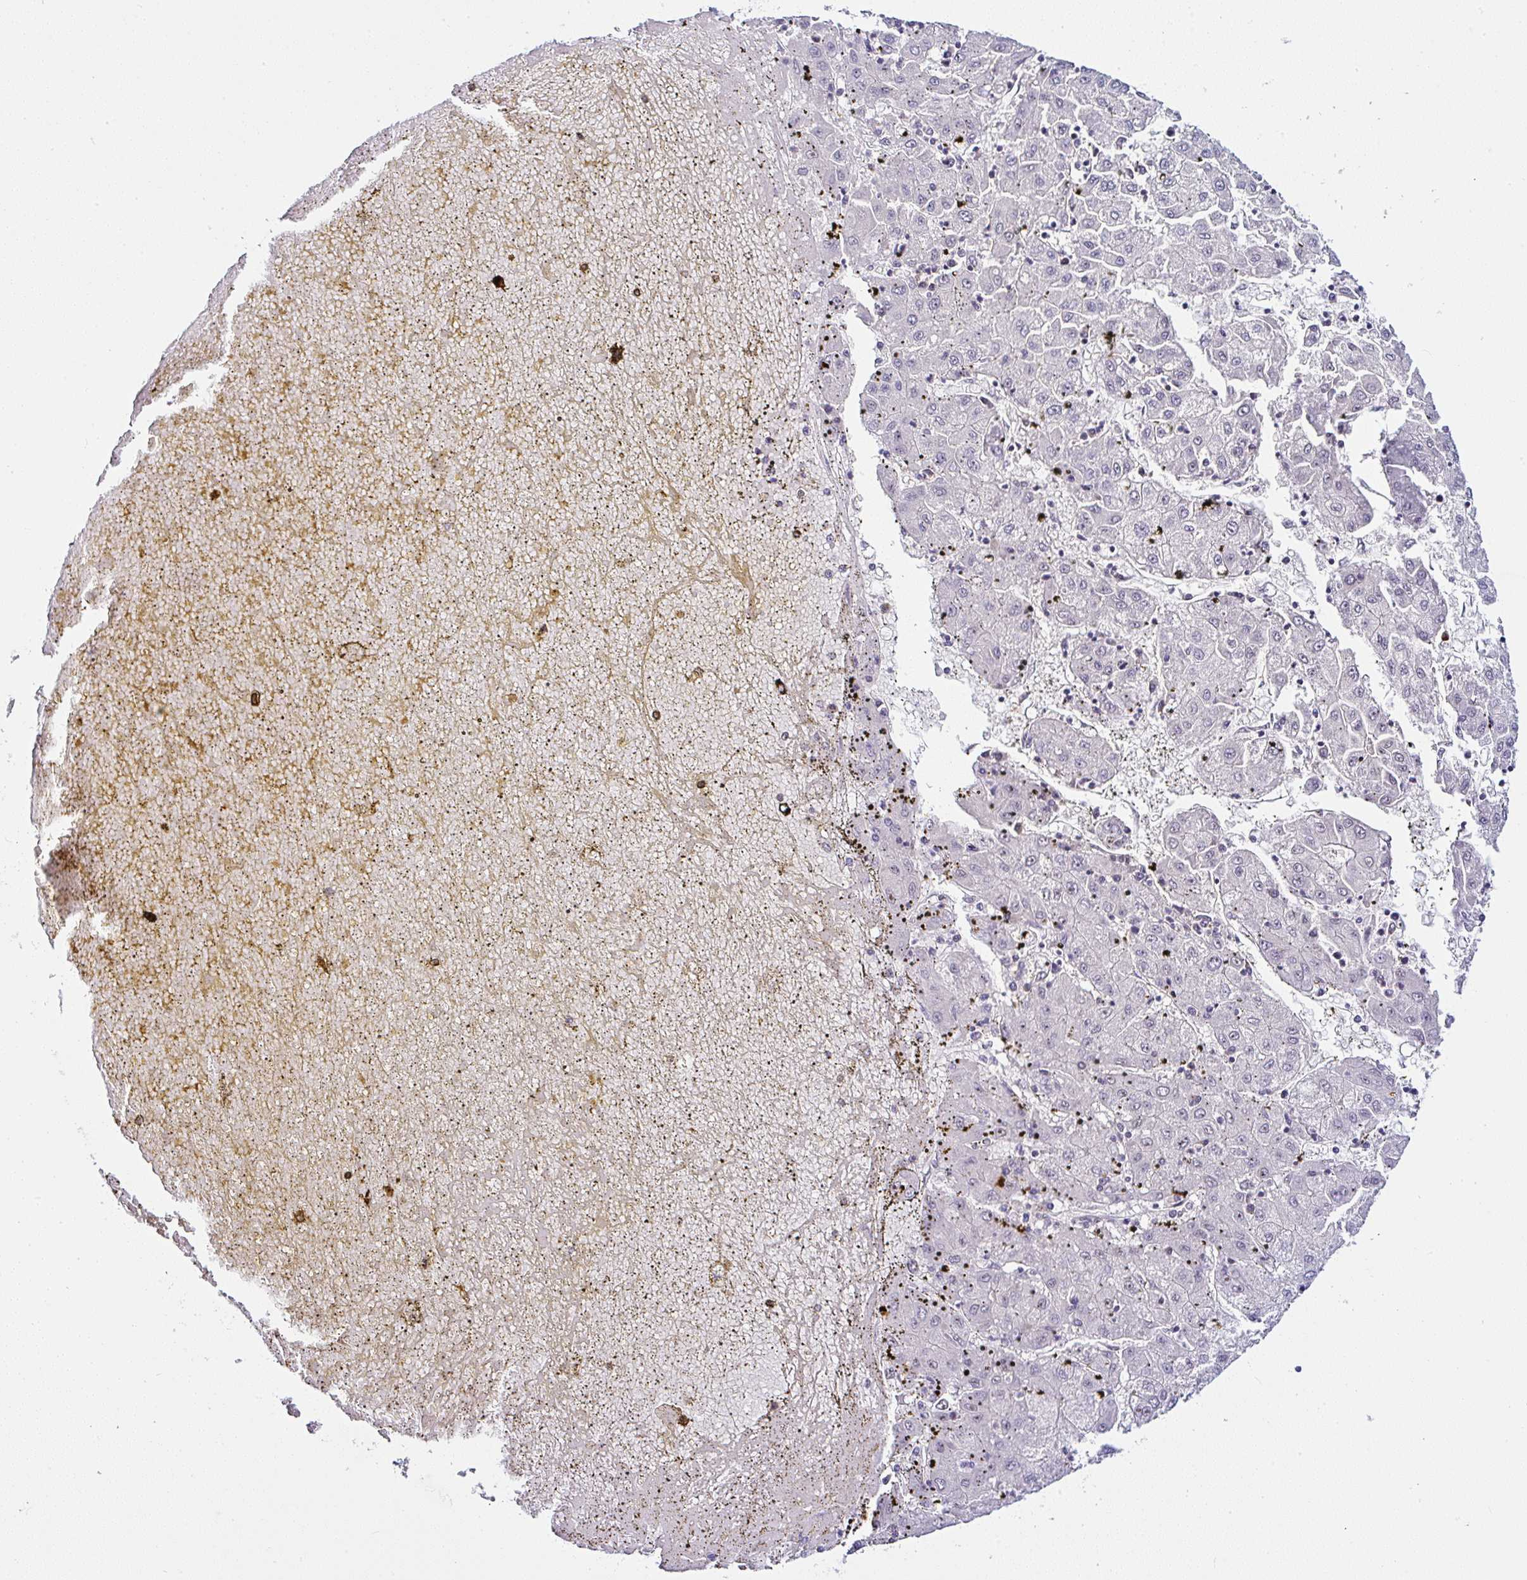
{"staining": {"intensity": "negative", "quantity": "none", "location": "none"}, "tissue": "liver cancer", "cell_type": "Tumor cells", "image_type": "cancer", "snomed": [{"axis": "morphology", "description": "Carcinoma, Hepatocellular, NOS"}, {"axis": "topography", "description": "Liver"}], "caption": "IHC of human liver cancer reveals no staining in tumor cells.", "gene": "PTPN2", "patient": {"sex": "male", "age": 72}}